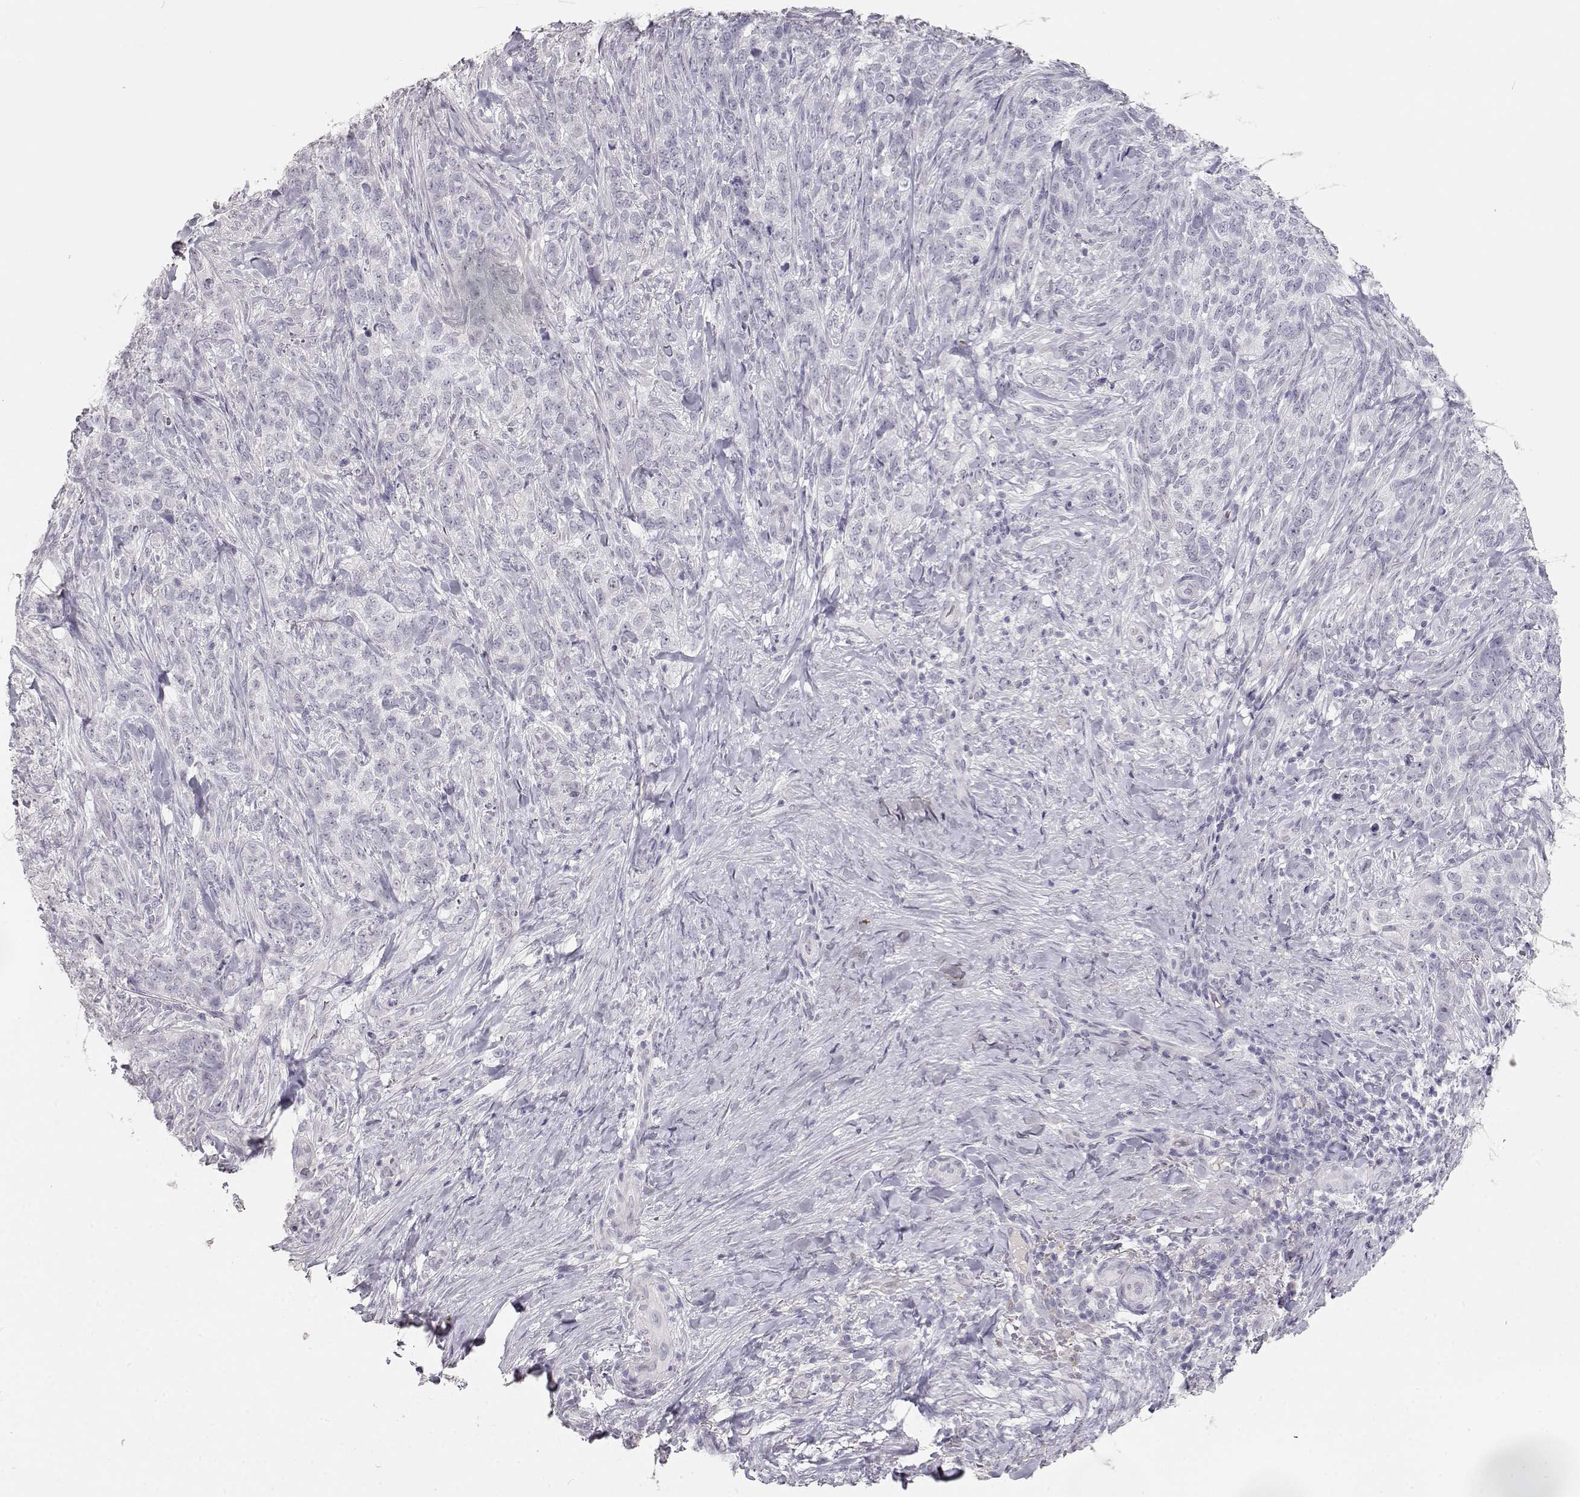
{"staining": {"intensity": "negative", "quantity": "none", "location": "none"}, "tissue": "skin cancer", "cell_type": "Tumor cells", "image_type": "cancer", "snomed": [{"axis": "morphology", "description": "Basal cell carcinoma"}, {"axis": "topography", "description": "Skin"}], "caption": "High magnification brightfield microscopy of skin cancer stained with DAB (3,3'-diaminobenzidine) (brown) and counterstained with hematoxylin (blue): tumor cells show no significant expression.", "gene": "TKTL1", "patient": {"sex": "female", "age": 69}}